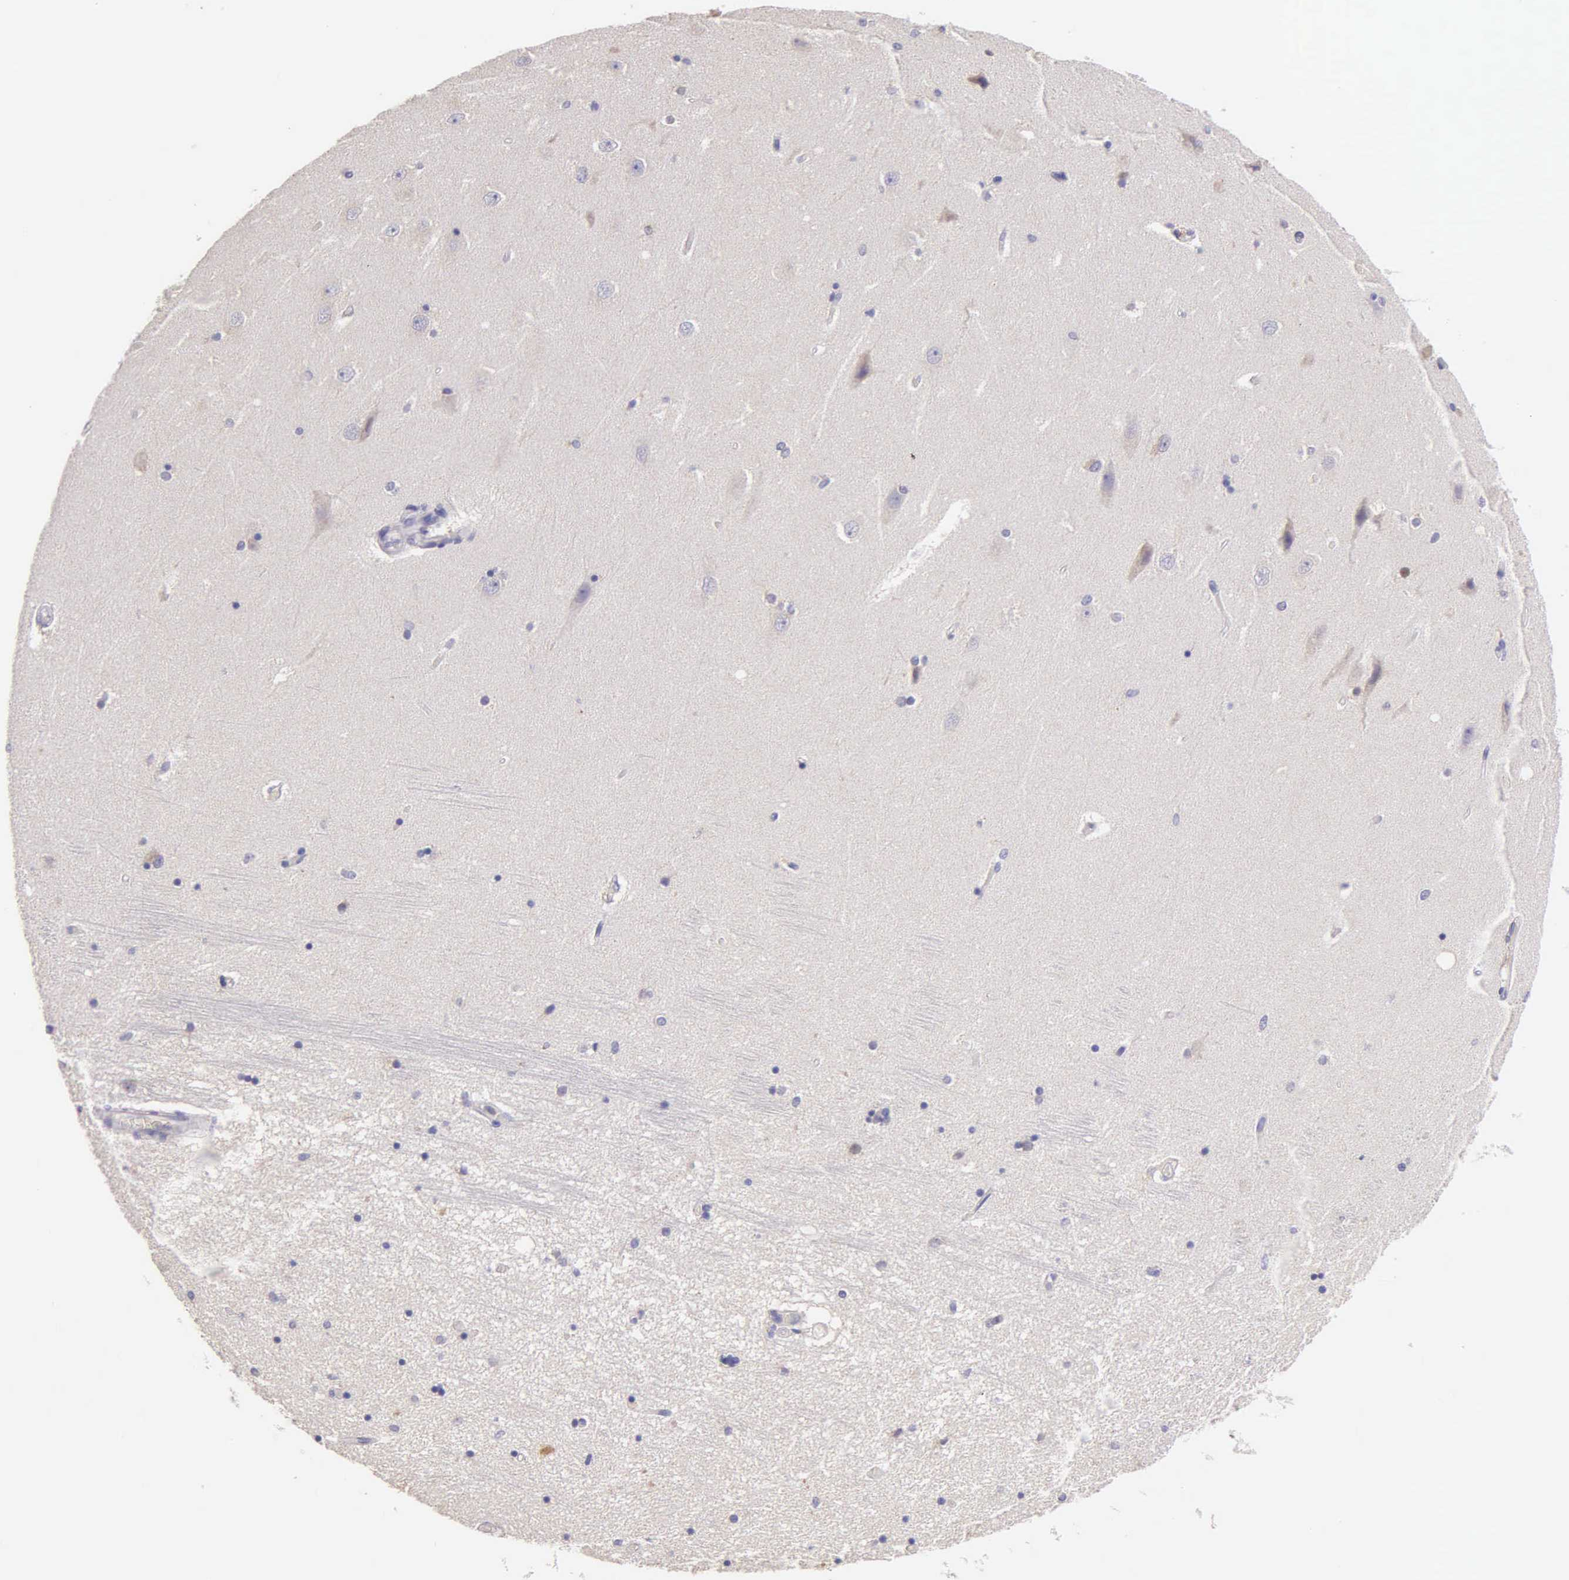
{"staining": {"intensity": "negative", "quantity": "none", "location": "none"}, "tissue": "hippocampus", "cell_type": "Glial cells", "image_type": "normal", "snomed": [{"axis": "morphology", "description": "Normal tissue, NOS"}, {"axis": "topography", "description": "Hippocampus"}], "caption": "A high-resolution micrograph shows immunohistochemistry staining of benign hippocampus, which reveals no significant staining in glial cells.", "gene": "ESR1", "patient": {"sex": "female", "age": 54}}